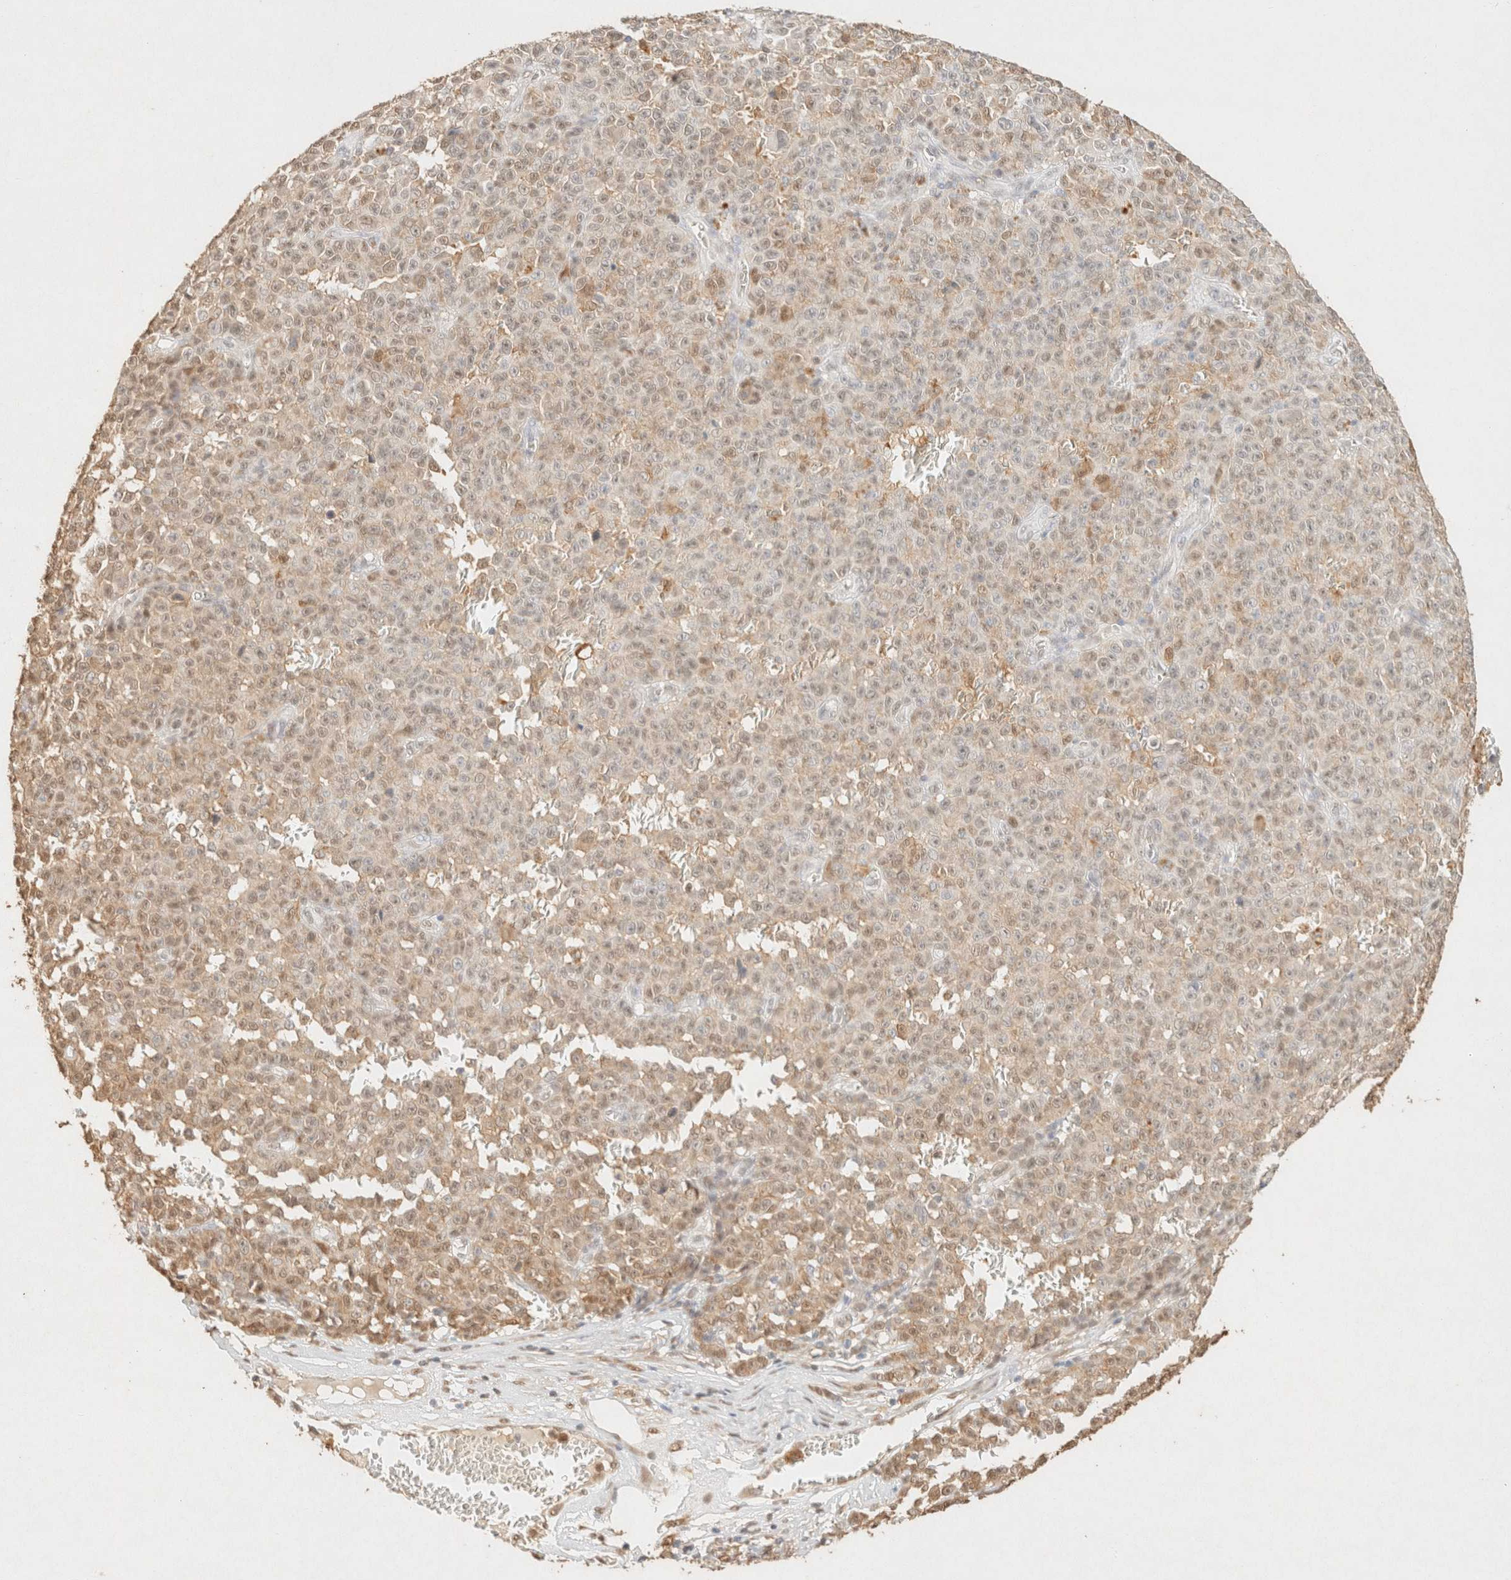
{"staining": {"intensity": "weak", "quantity": "25%-75%", "location": "nuclear"}, "tissue": "melanoma", "cell_type": "Tumor cells", "image_type": "cancer", "snomed": [{"axis": "morphology", "description": "Malignant melanoma, NOS"}, {"axis": "topography", "description": "Skin"}], "caption": "A brown stain shows weak nuclear positivity of a protein in human malignant melanoma tumor cells.", "gene": "S100A13", "patient": {"sex": "female", "age": 82}}